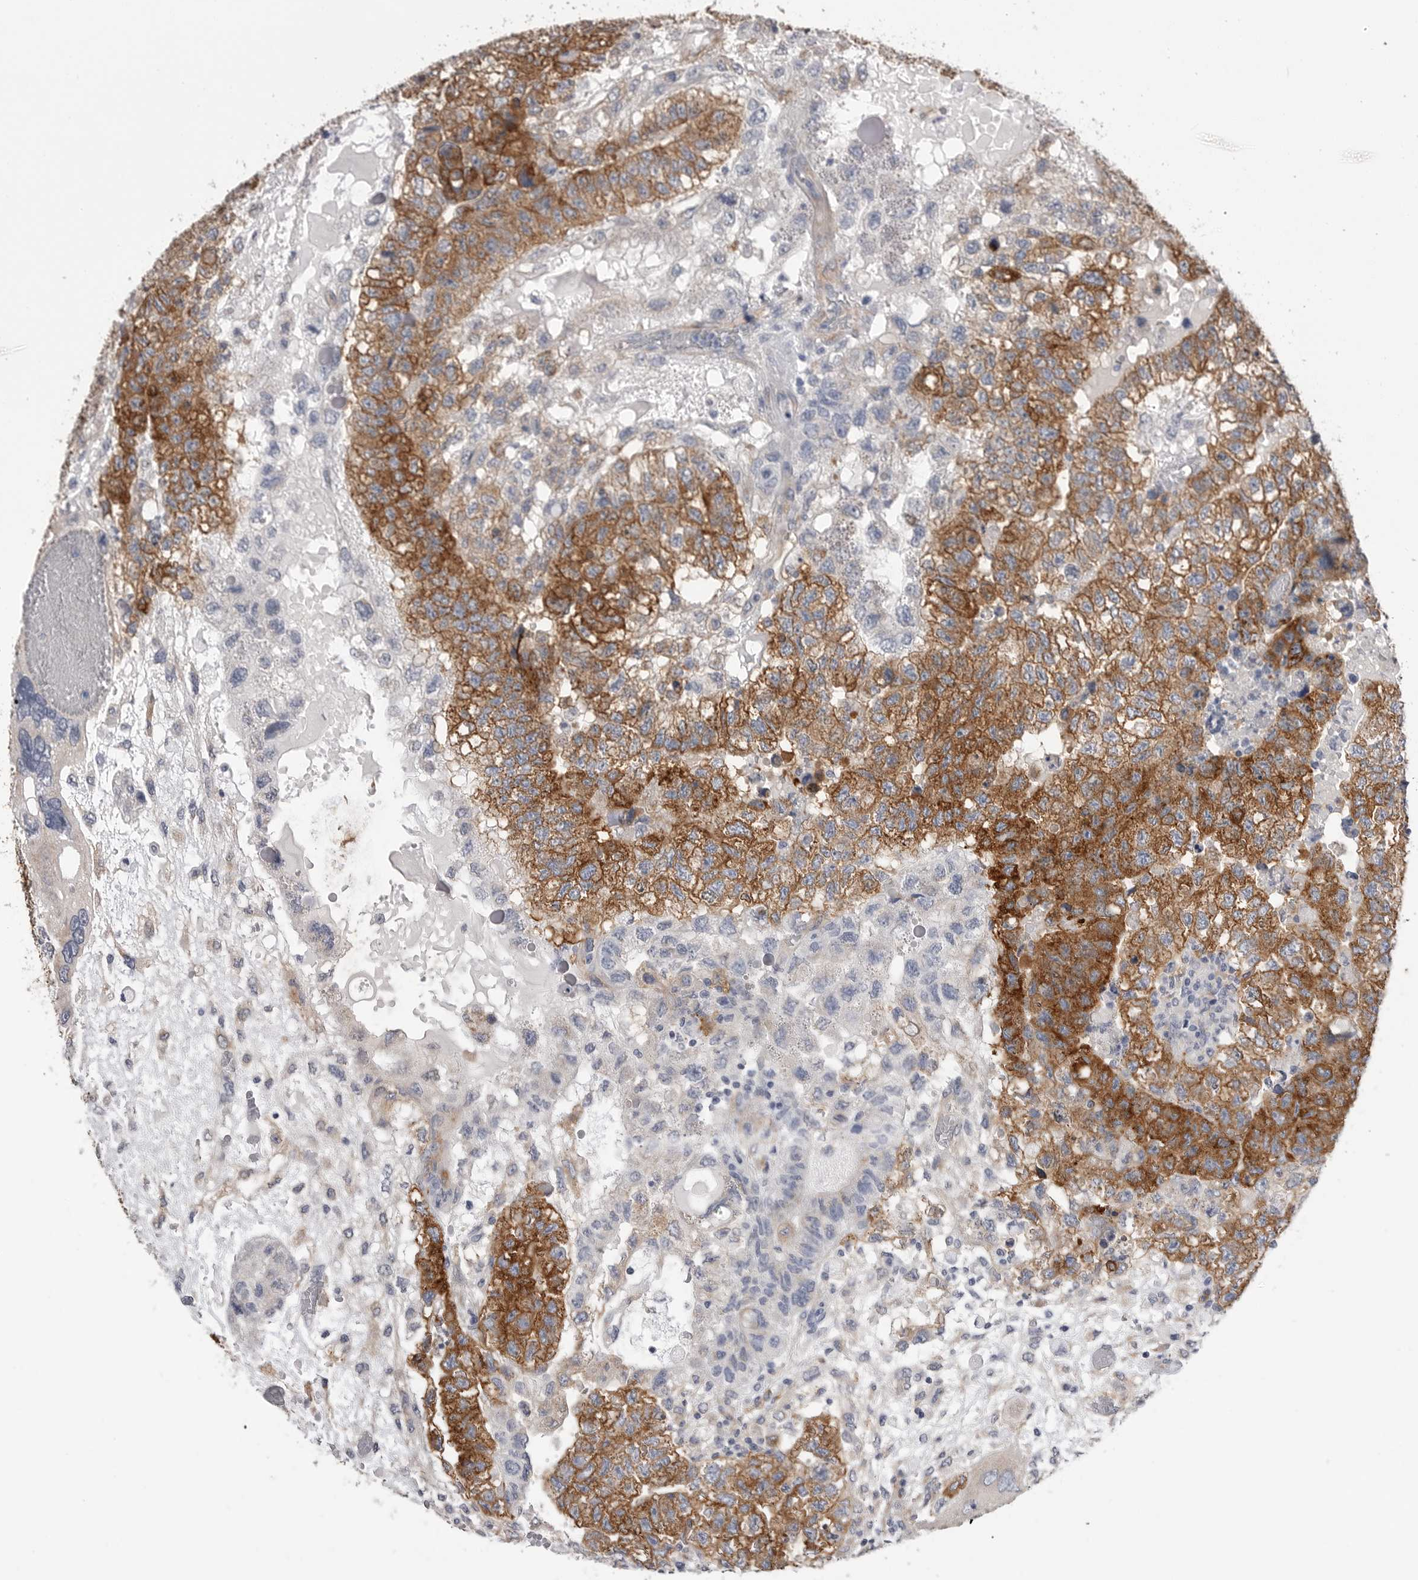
{"staining": {"intensity": "strong", "quantity": ">75%", "location": "cytoplasmic/membranous"}, "tissue": "testis cancer", "cell_type": "Tumor cells", "image_type": "cancer", "snomed": [{"axis": "morphology", "description": "Carcinoma, Embryonal, NOS"}, {"axis": "topography", "description": "Testis"}], "caption": "High-magnification brightfield microscopy of testis cancer (embryonal carcinoma) stained with DAB (brown) and counterstained with hematoxylin (blue). tumor cells exhibit strong cytoplasmic/membranous staining is appreciated in approximately>75% of cells. Nuclei are stained in blue.", "gene": "AKAP12", "patient": {"sex": "male", "age": 36}}